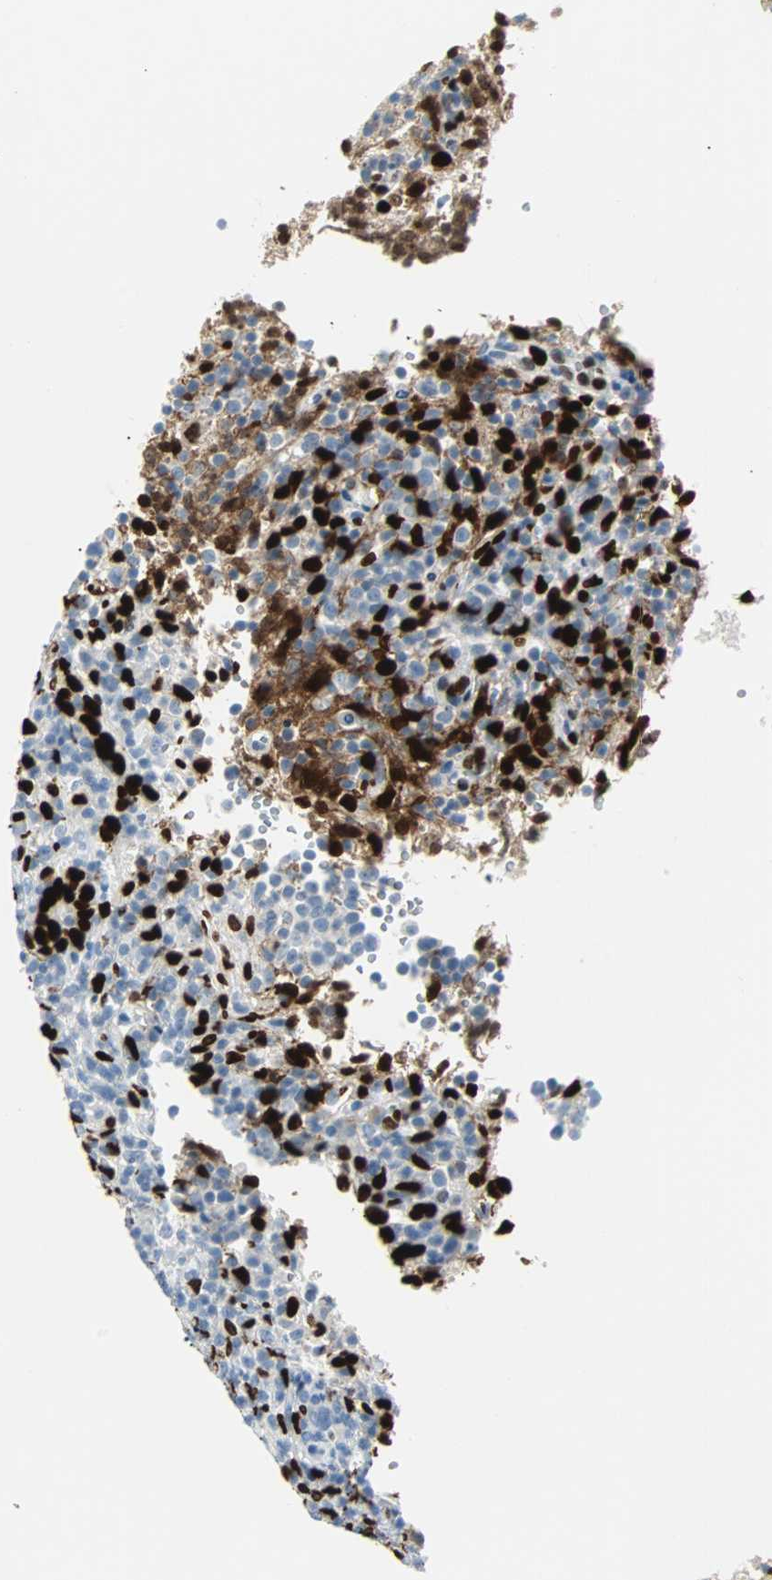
{"staining": {"intensity": "negative", "quantity": "none", "location": "none"}, "tissue": "lymphoma", "cell_type": "Tumor cells", "image_type": "cancer", "snomed": [{"axis": "morphology", "description": "Malignant lymphoma, non-Hodgkin's type, High grade"}, {"axis": "topography", "description": "Lymph node"}], "caption": "Immunohistochemistry (IHC) image of human lymphoma stained for a protein (brown), which exhibits no expression in tumor cells.", "gene": "IL33", "patient": {"sex": "female", "age": 76}}